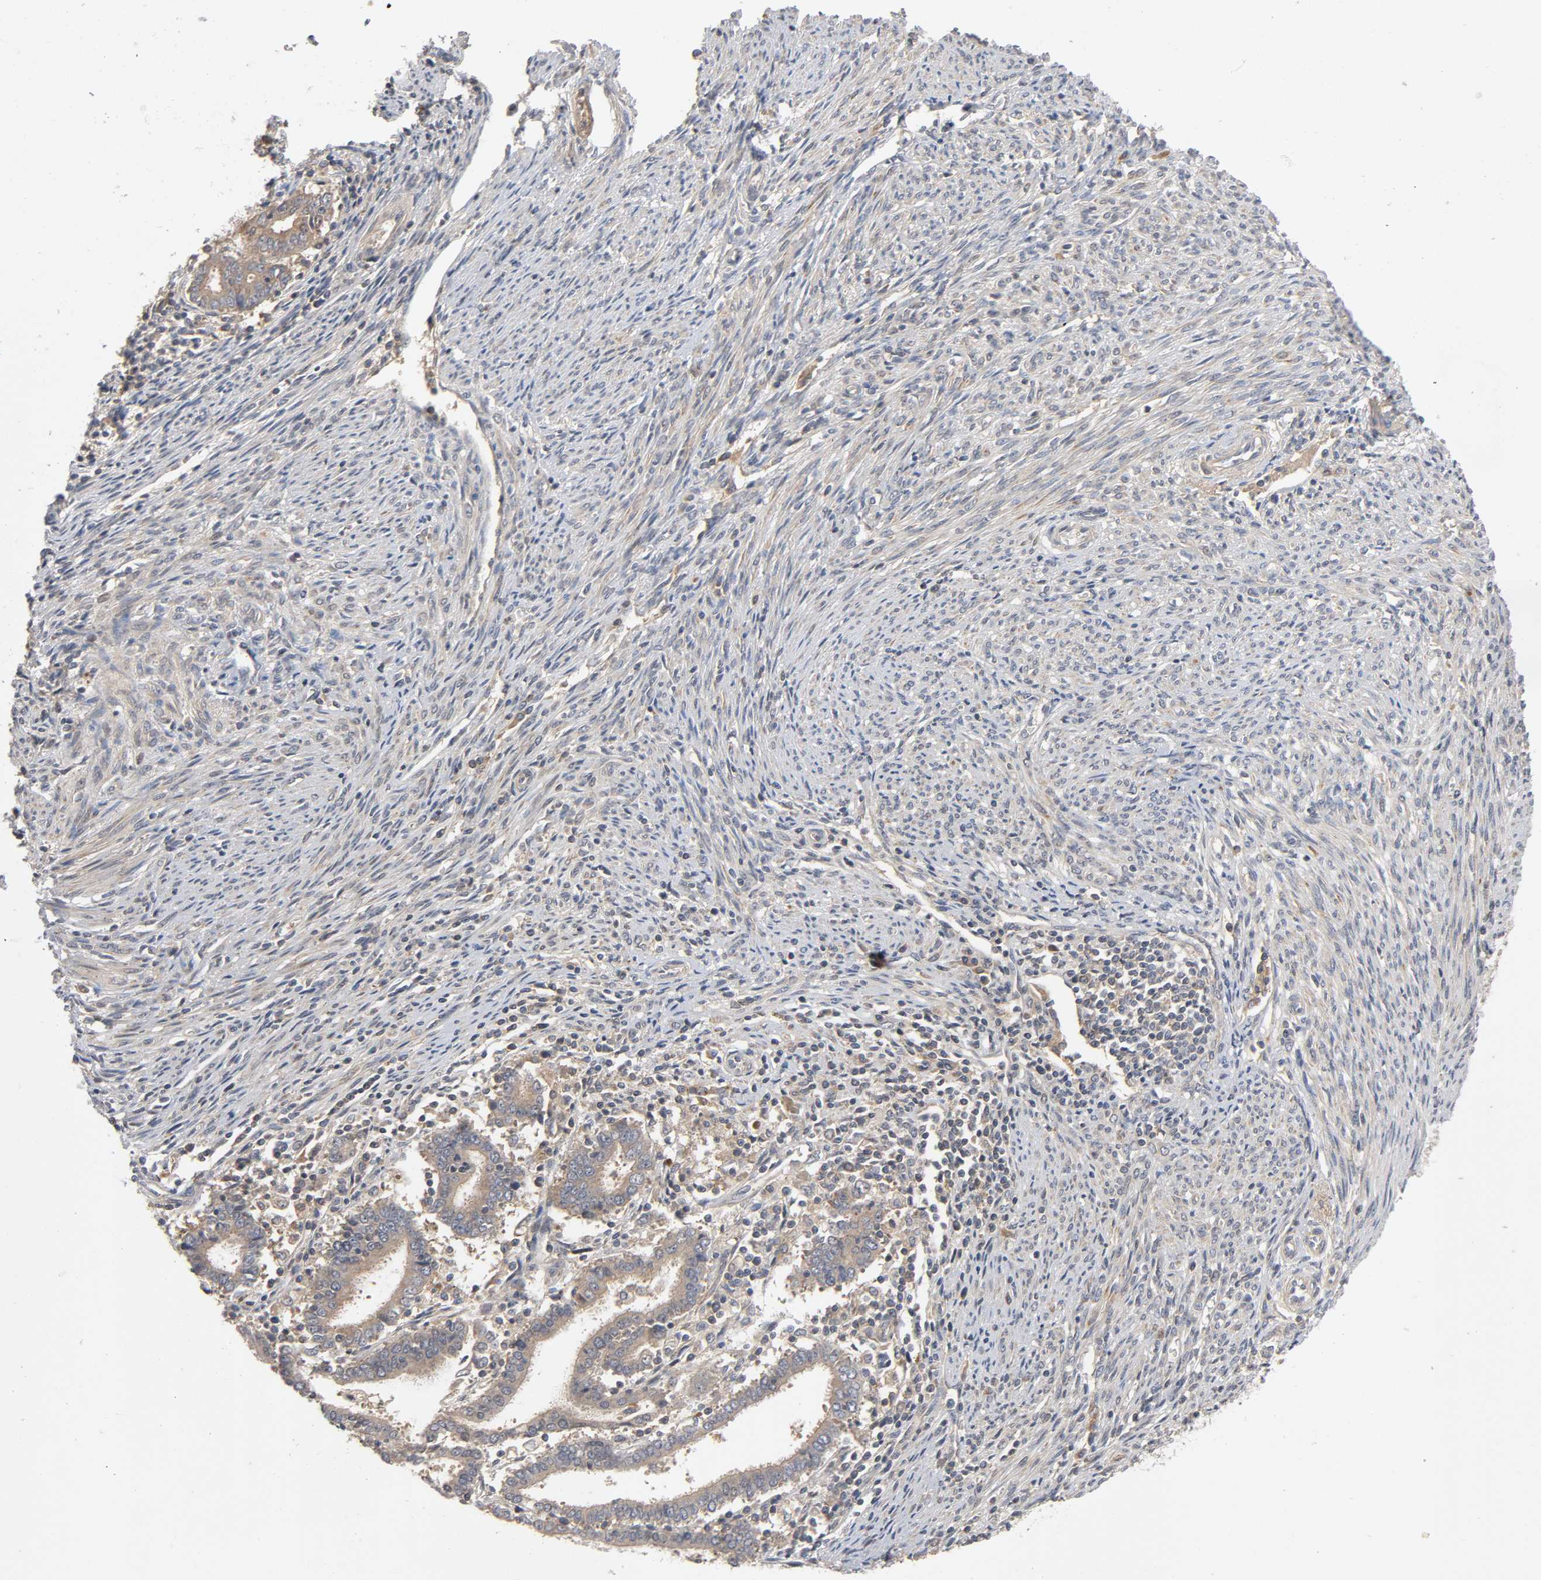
{"staining": {"intensity": "moderate", "quantity": ">75%", "location": "cytoplasmic/membranous"}, "tissue": "endometrial cancer", "cell_type": "Tumor cells", "image_type": "cancer", "snomed": [{"axis": "morphology", "description": "Adenocarcinoma, NOS"}, {"axis": "topography", "description": "Uterus"}], "caption": "Endometrial adenocarcinoma tissue demonstrates moderate cytoplasmic/membranous staining in about >75% of tumor cells, visualized by immunohistochemistry.", "gene": "CPB2", "patient": {"sex": "female", "age": 83}}